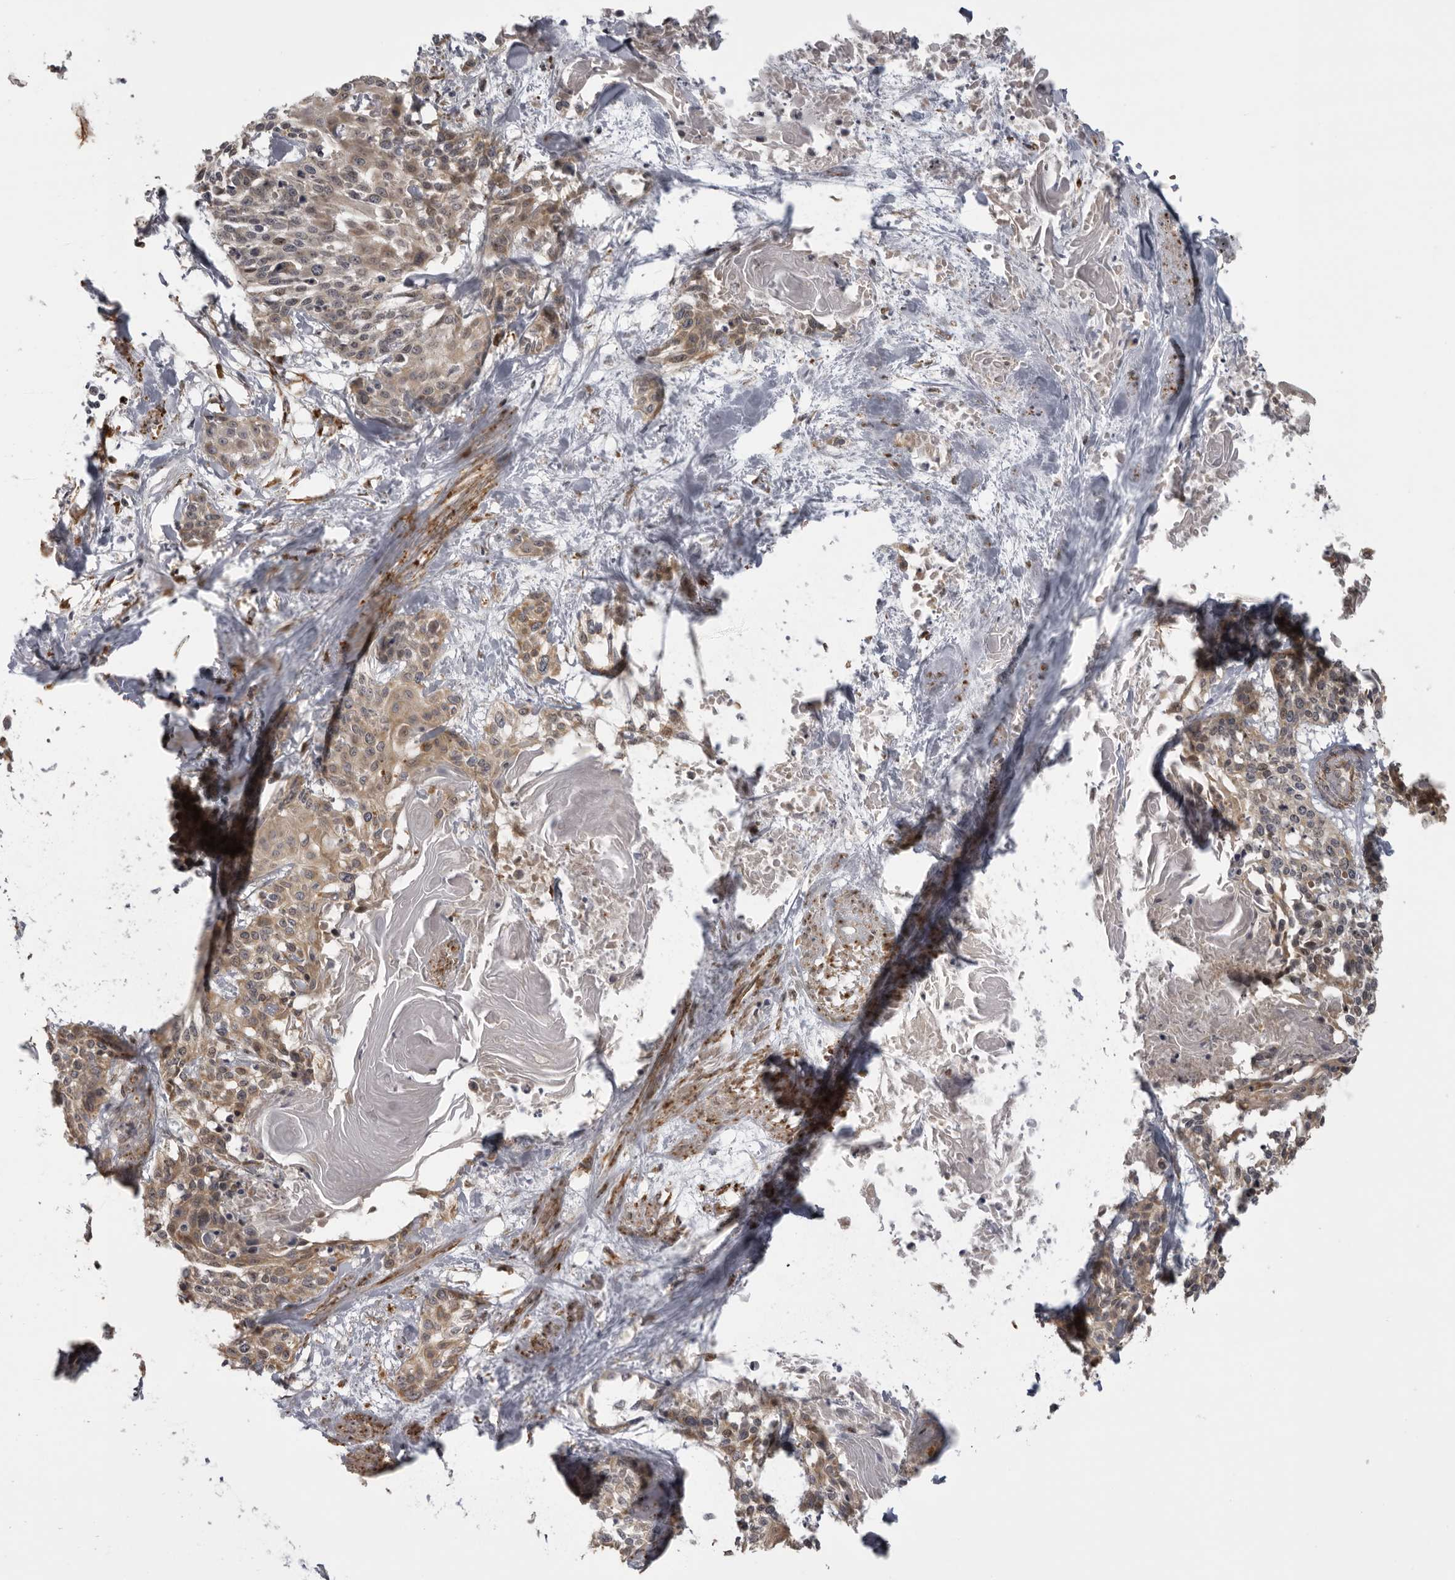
{"staining": {"intensity": "weak", "quantity": ">75%", "location": "cytoplasmic/membranous"}, "tissue": "cervical cancer", "cell_type": "Tumor cells", "image_type": "cancer", "snomed": [{"axis": "morphology", "description": "Squamous cell carcinoma, NOS"}, {"axis": "topography", "description": "Cervix"}], "caption": "The immunohistochemical stain highlights weak cytoplasmic/membranous expression in tumor cells of cervical cancer tissue.", "gene": "DNAH14", "patient": {"sex": "female", "age": 57}}